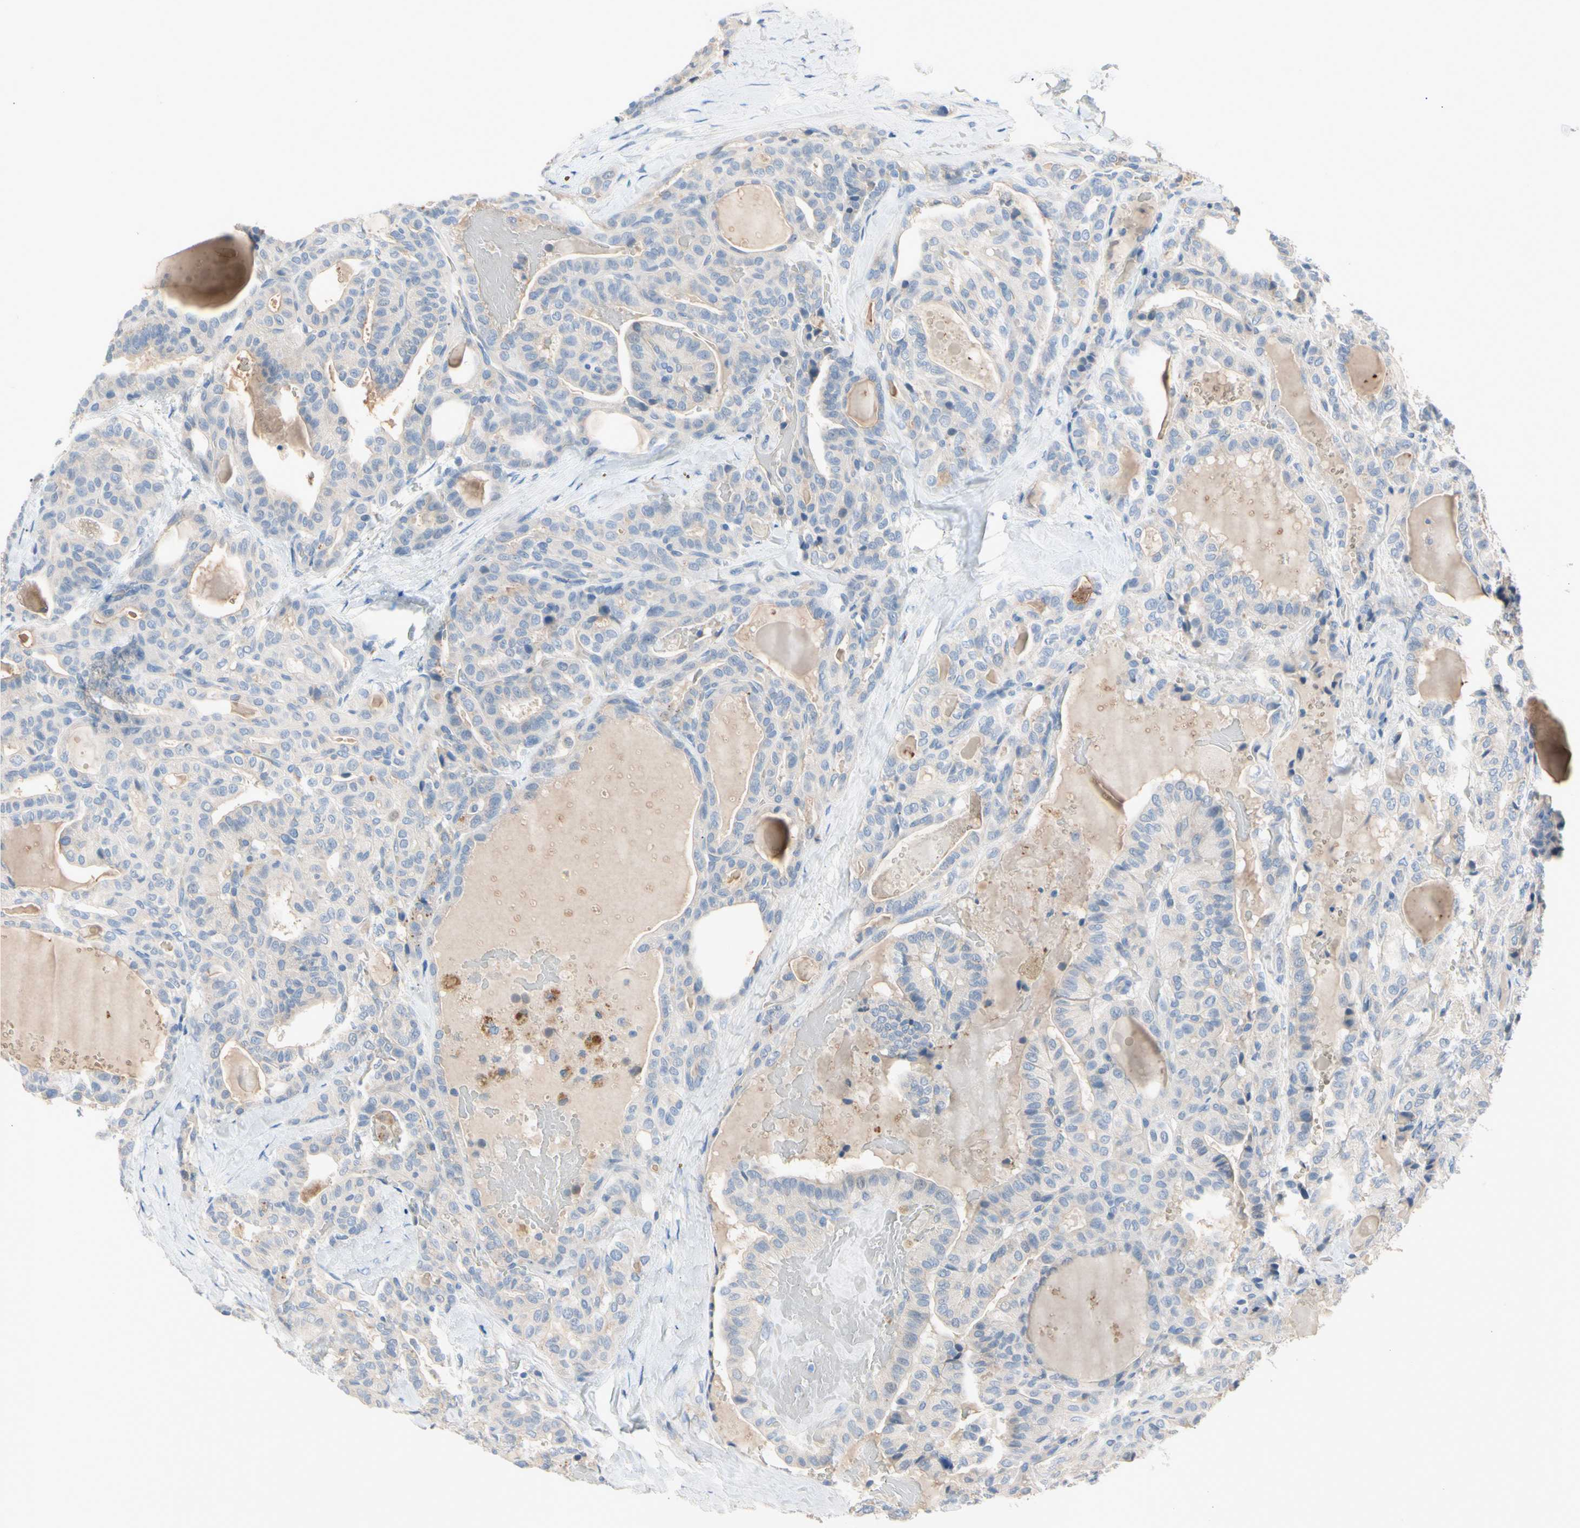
{"staining": {"intensity": "negative", "quantity": "none", "location": "none"}, "tissue": "thyroid cancer", "cell_type": "Tumor cells", "image_type": "cancer", "snomed": [{"axis": "morphology", "description": "Papillary adenocarcinoma, NOS"}, {"axis": "topography", "description": "Thyroid gland"}], "caption": "DAB immunohistochemical staining of human thyroid cancer (papillary adenocarcinoma) shows no significant expression in tumor cells.", "gene": "MARK1", "patient": {"sex": "male", "age": 77}}